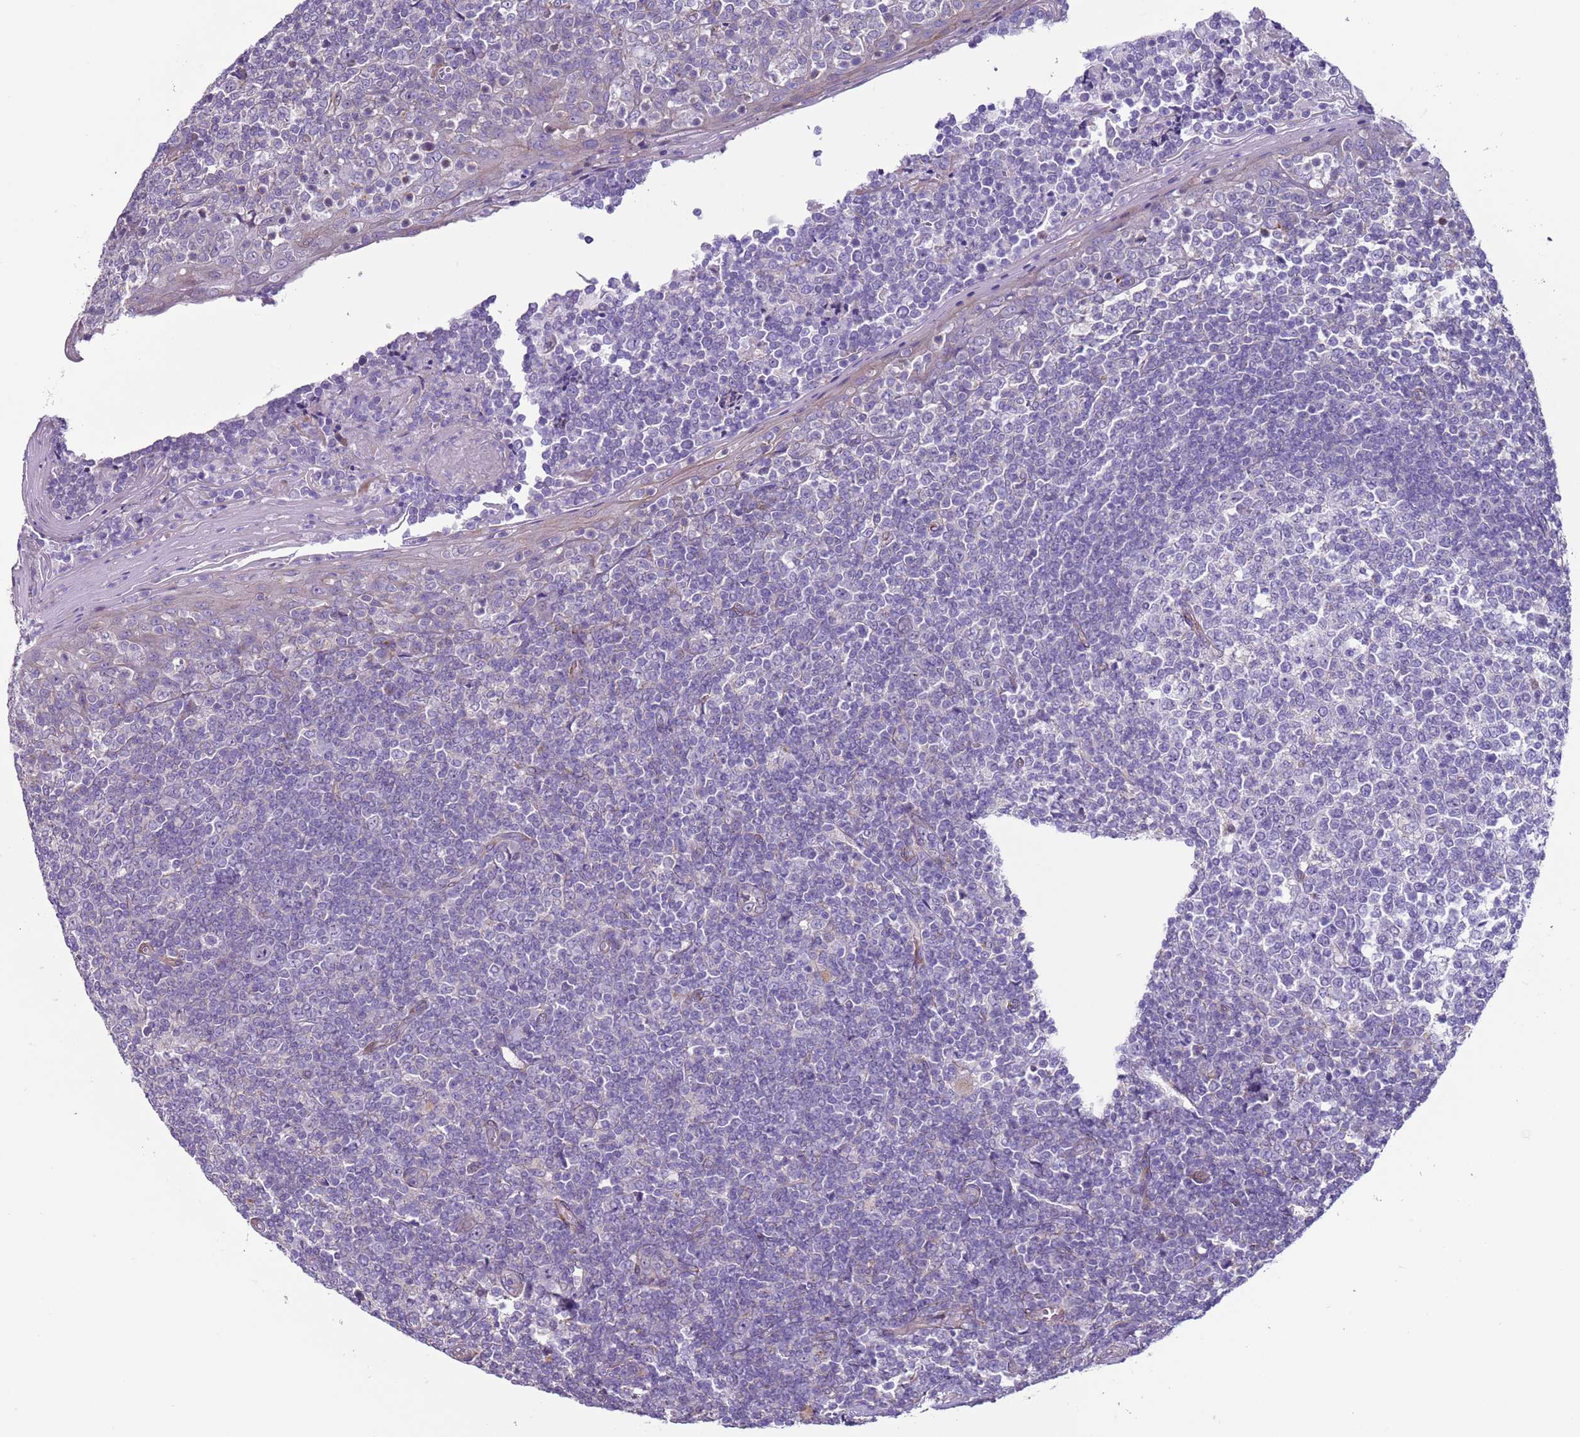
{"staining": {"intensity": "negative", "quantity": "none", "location": "none"}, "tissue": "tonsil", "cell_type": "Germinal center cells", "image_type": "normal", "snomed": [{"axis": "morphology", "description": "Normal tissue, NOS"}, {"axis": "topography", "description": "Tonsil"}], "caption": "An image of human tonsil is negative for staining in germinal center cells. (Stains: DAB (3,3'-diaminobenzidine) immunohistochemistry with hematoxylin counter stain, Microscopy: brightfield microscopy at high magnification).", "gene": "HEATR1", "patient": {"sex": "female", "age": 19}}